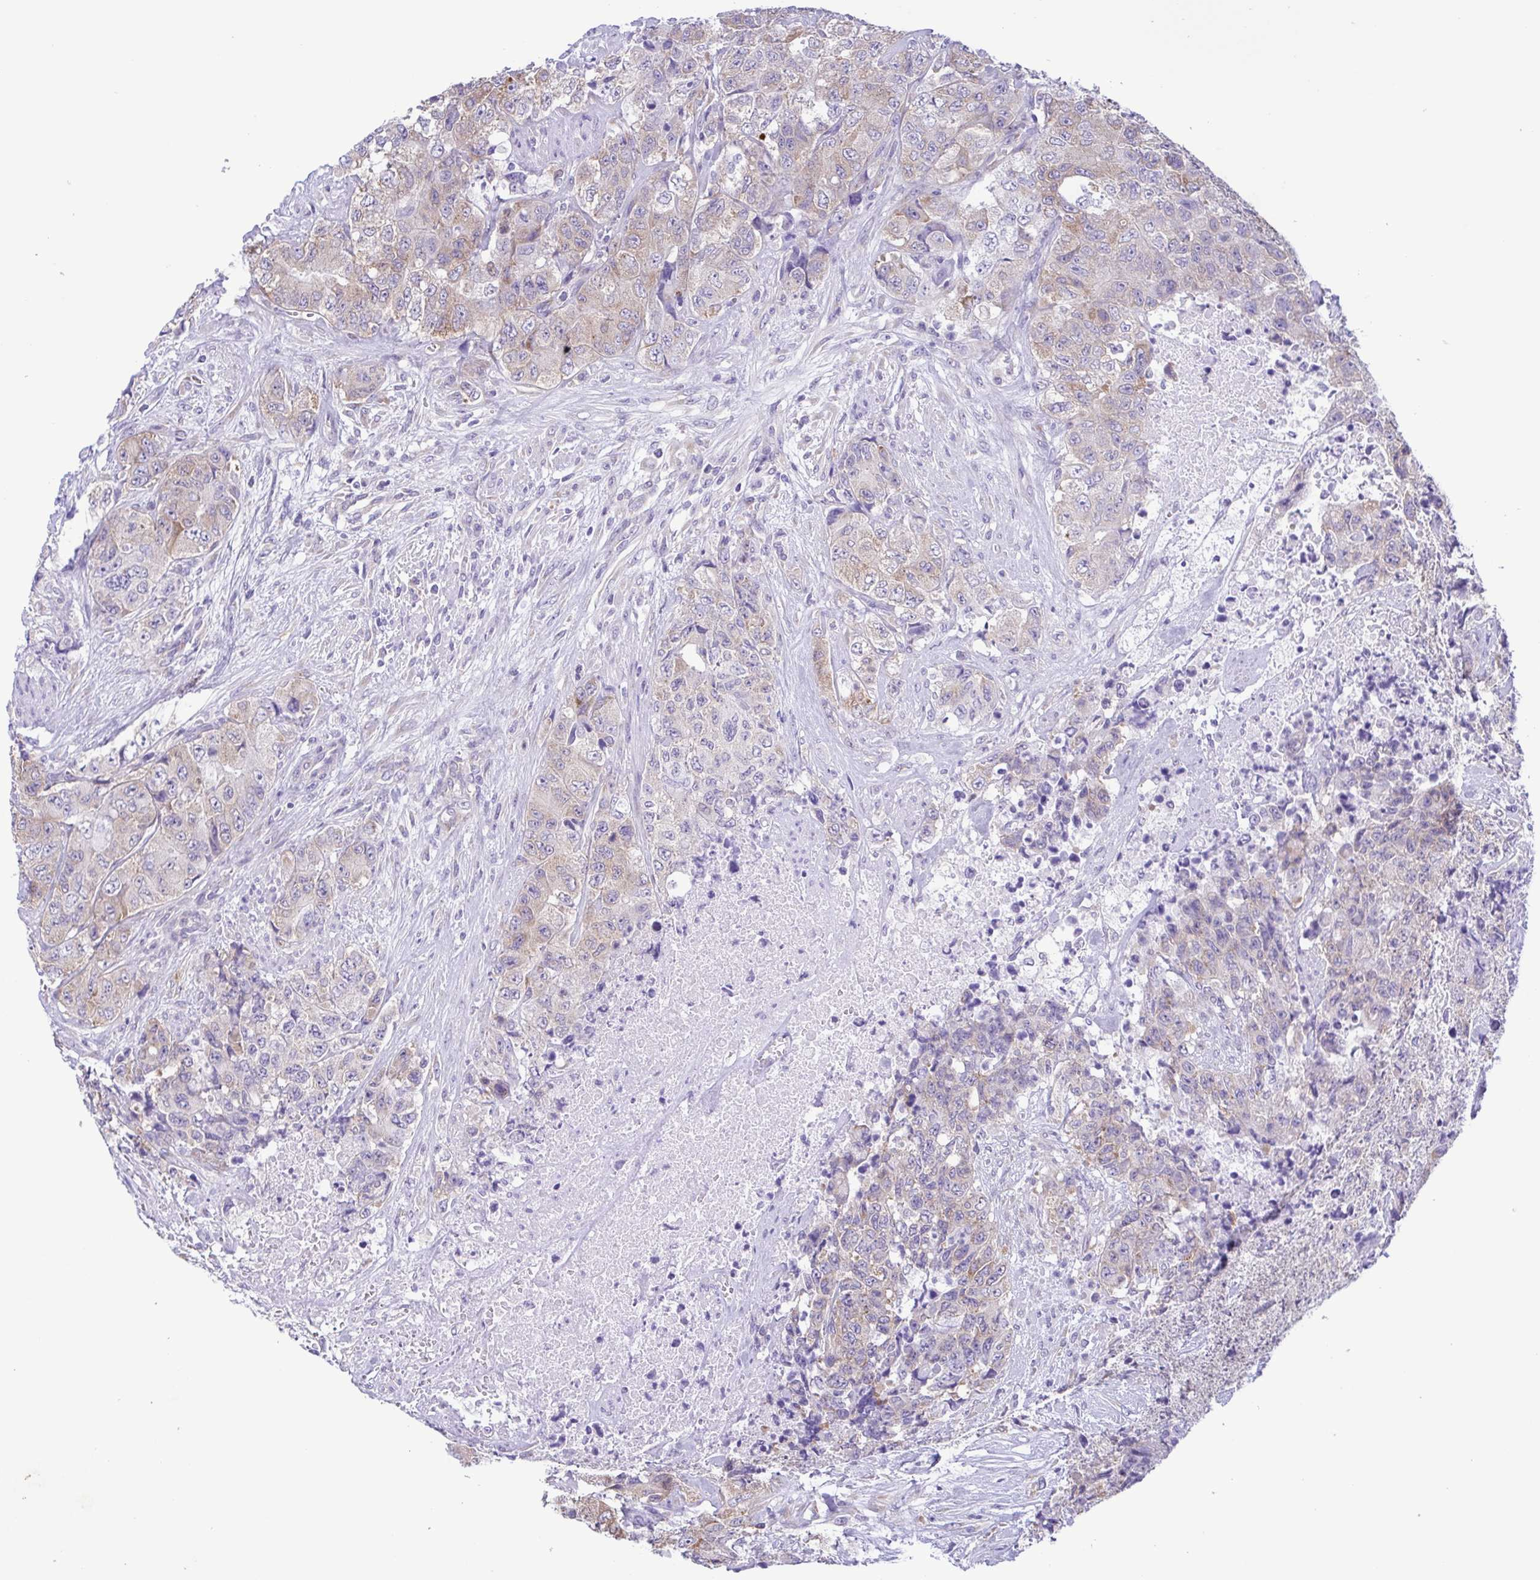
{"staining": {"intensity": "weak", "quantity": "<25%", "location": "cytoplasmic/membranous"}, "tissue": "urothelial cancer", "cell_type": "Tumor cells", "image_type": "cancer", "snomed": [{"axis": "morphology", "description": "Urothelial carcinoma, High grade"}, {"axis": "topography", "description": "Urinary bladder"}], "caption": "A histopathology image of human urothelial cancer is negative for staining in tumor cells.", "gene": "TNNI3", "patient": {"sex": "female", "age": 78}}